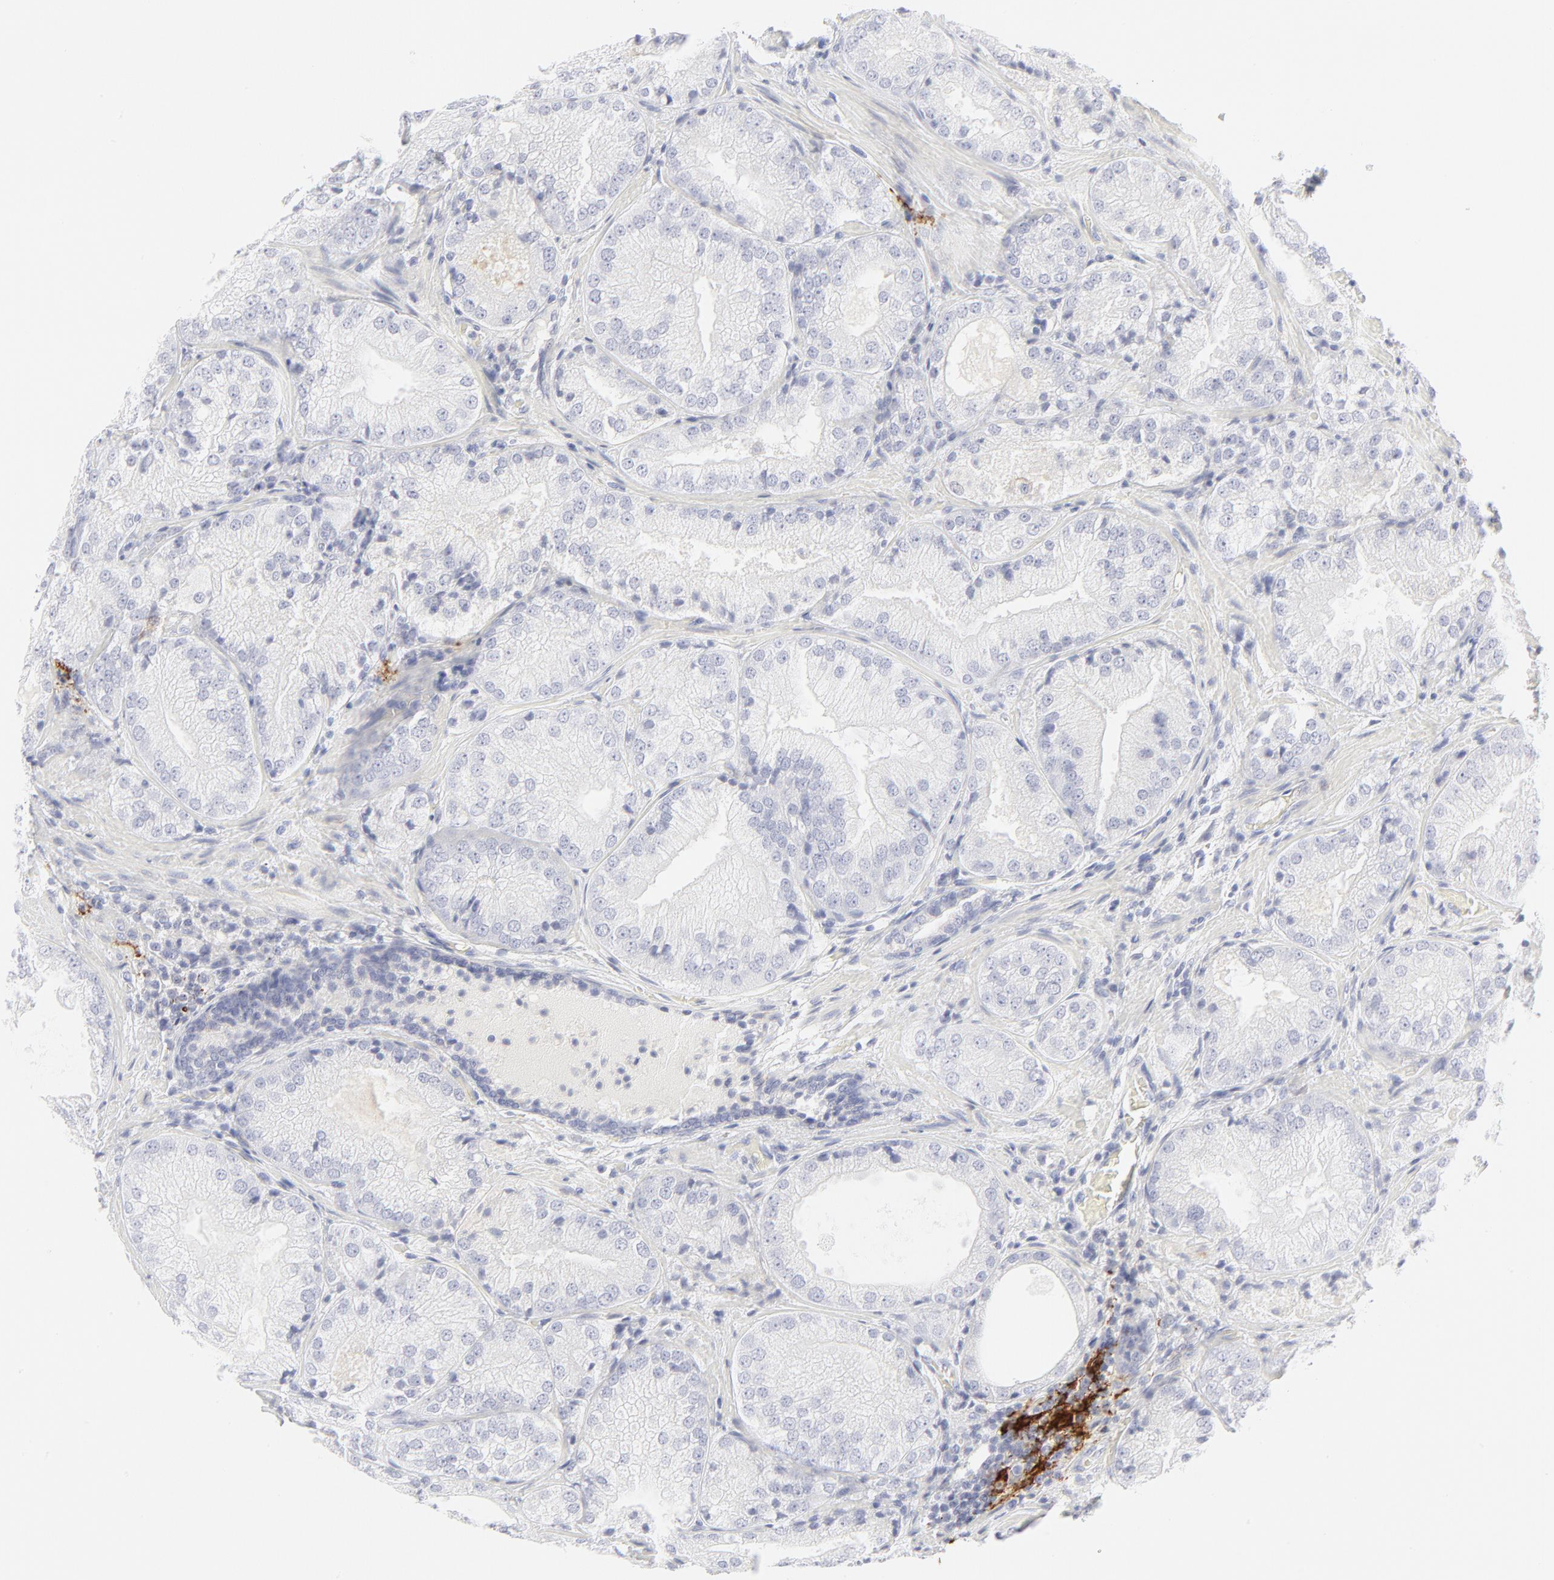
{"staining": {"intensity": "negative", "quantity": "none", "location": "none"}, "tissue": "prostate cancer", "cell_type": "Tumor cells", "image_type": "cancer", "snomed": [{"axis": "morphology", "description": "Adenocarcinoma, Low grade"}, {"axis": "topography", "description": "Prostate"}], "caption": "IHC micrograph of human prostate adenocarcinoma (low-grade) stained for a protein (brown), which exhibits no staining in tumor cells.", "gene": "CCR7", "patient": {"sex": "male", "age": 60}}